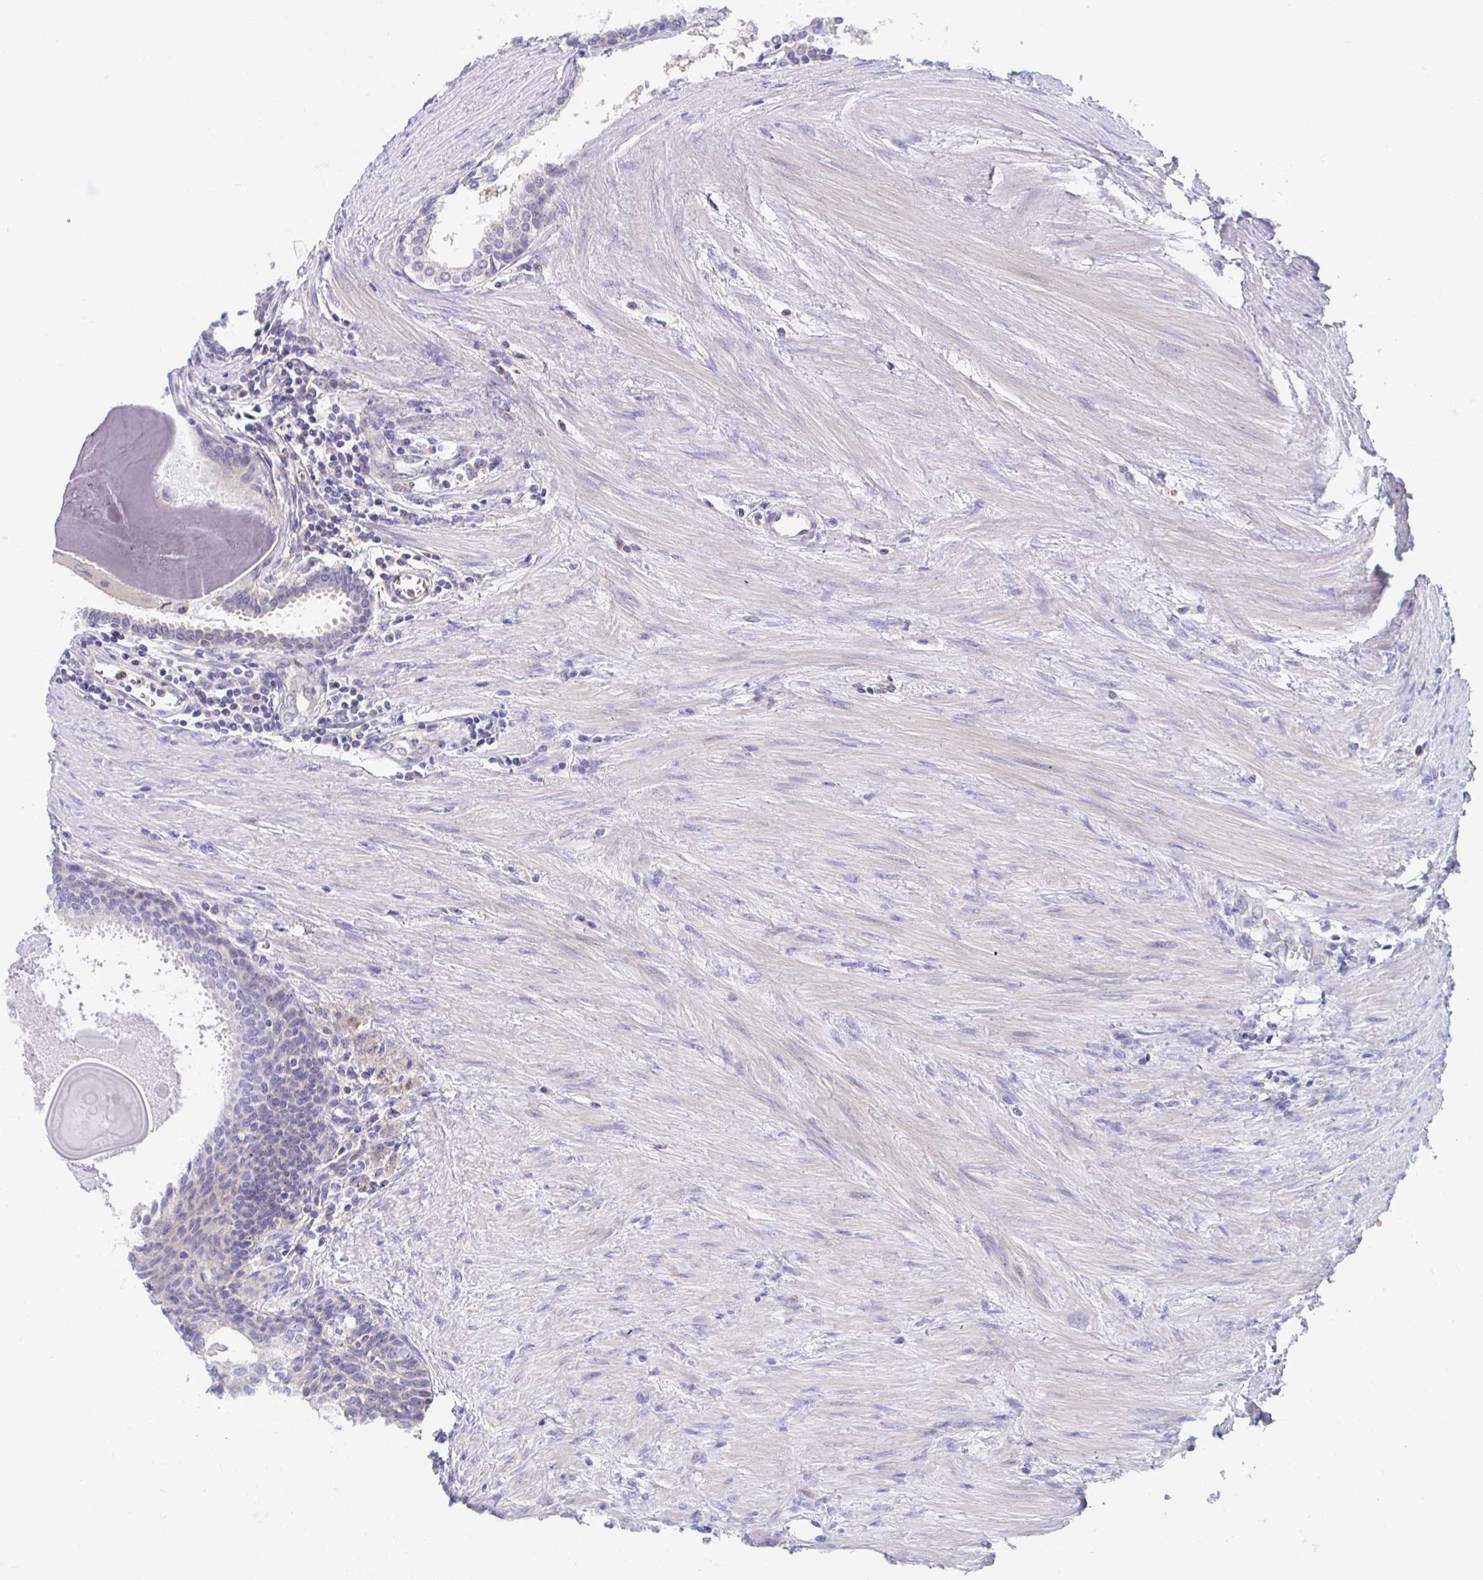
{"staining": {"intensity": "negative", "quantity": "none", "location": "none"}, "tissue": "prostate cancer", "cell_type": "Tumor cells", "image_type": "cancer", "snomed": [{"axis": "morphology", "description": "Adenocarcinoma, High grade"}, {"axis": "topography", "description": "Prostate"}], "caption": "This is an IHC histopathology image of human high-grade adenocarcinoma (prostate). There is no staining in tumor cells.", "gene": "P2RX3", "patient": {"sex": "male", "age": 68}}